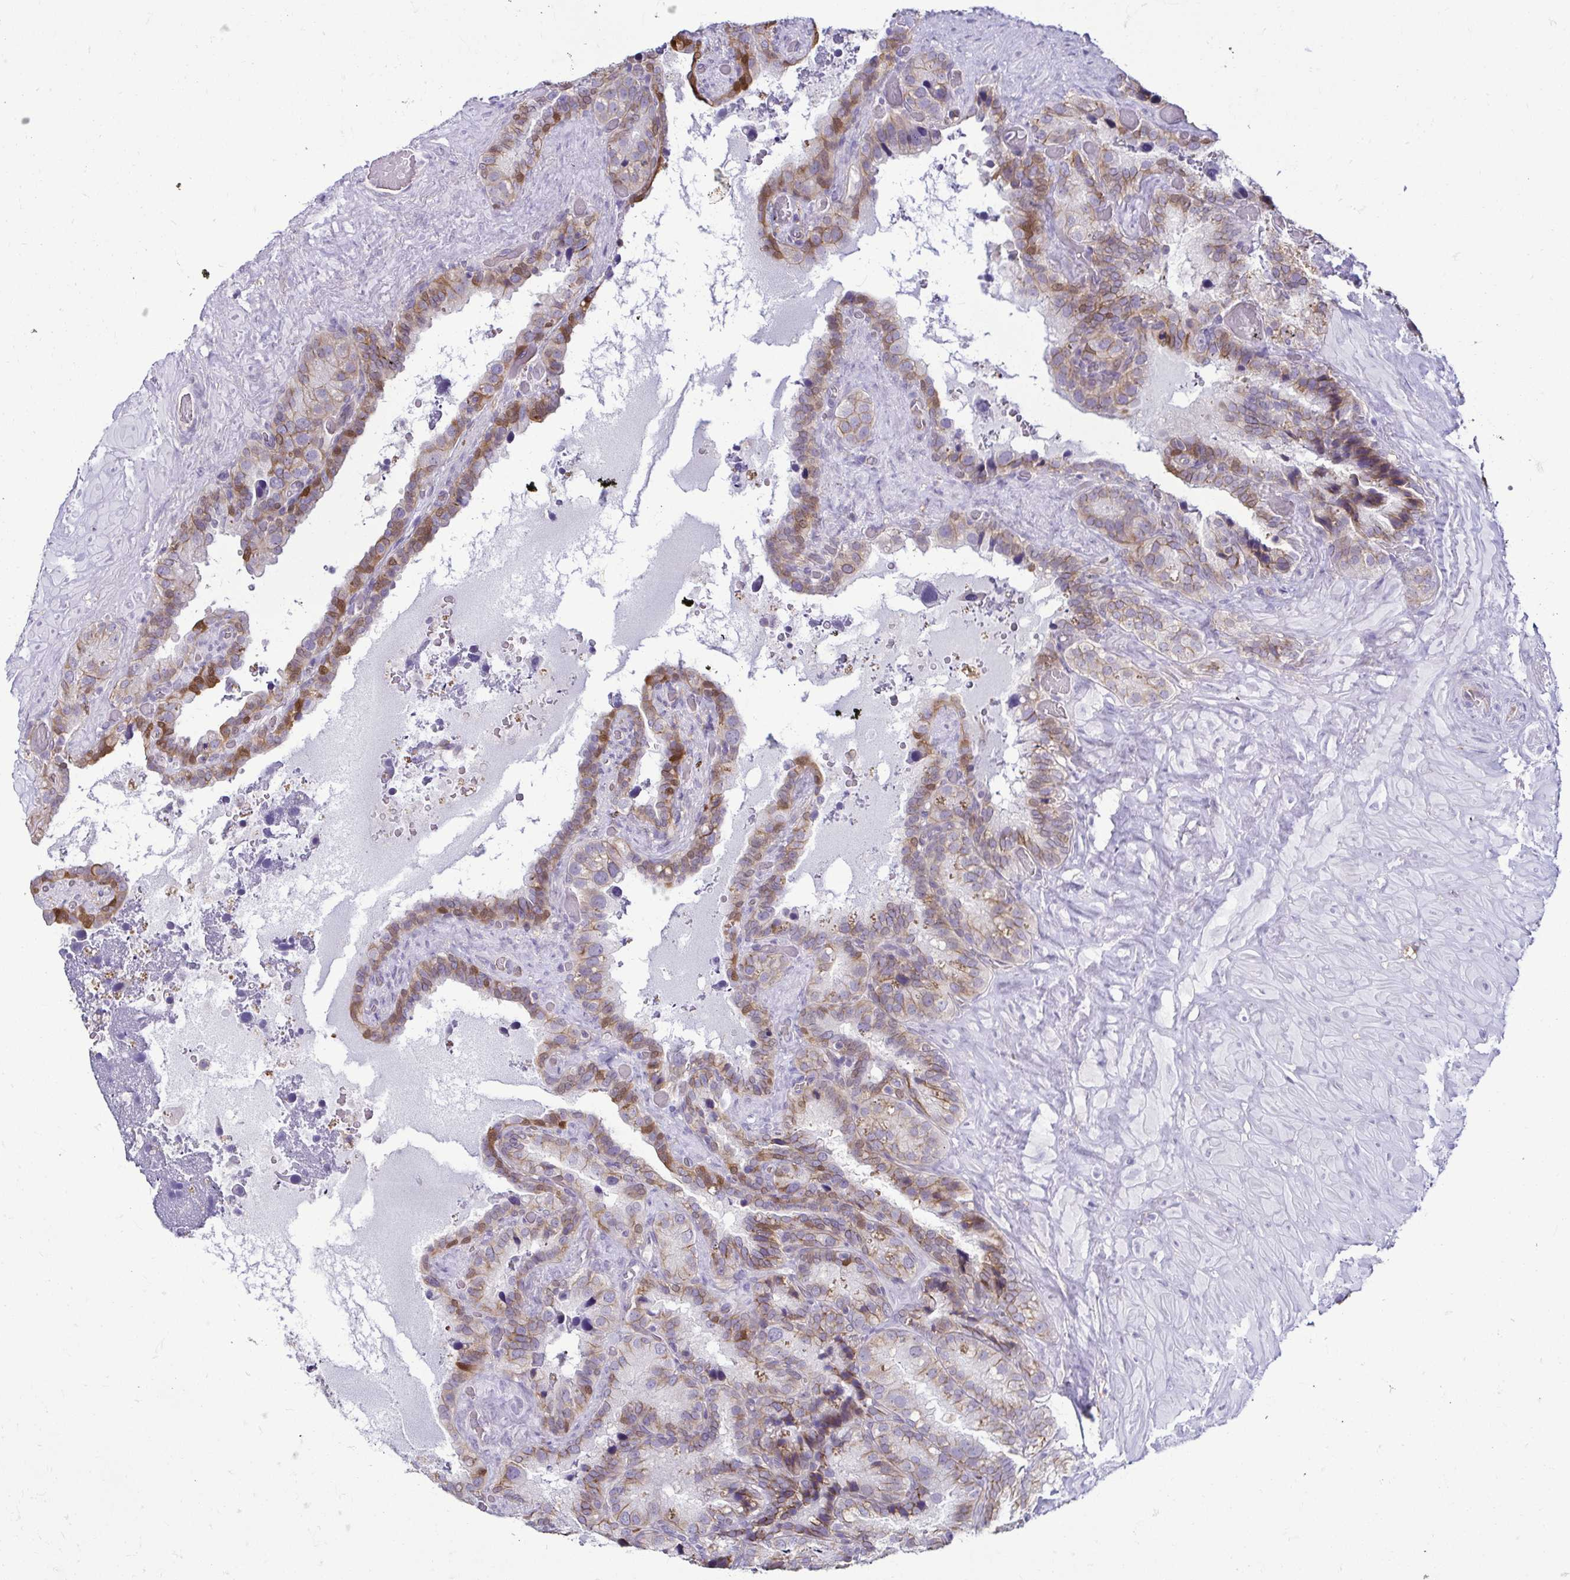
{"staining": {"intensity": "moderate", "quantity": "25%-75%", "location": "cytoplasmic/membranous,nuclear"}, "tissue": "seminal vesicle", "cell_type": "Glandular cells", "image_type": "normal", "snomed": [{"axis": "morphology", "description": "Normal tissue, NOS"}, {"axis": "topography", "description": "Seminal veicle"}], "caption": "Immunohistochemical staining of normal human seminal vesicle displays moderate cytoplasmic/membranous,nuclear protein staining in about 25%-75% of glandular cells. The staining was performed using DAB (3,3'-diaminobenzidine), with brown indicating positive protein expression. Nuclei are stained blue with hematoxylin.", "gene": "CASP14", "patient": {"sex": "male", "age": 60}}